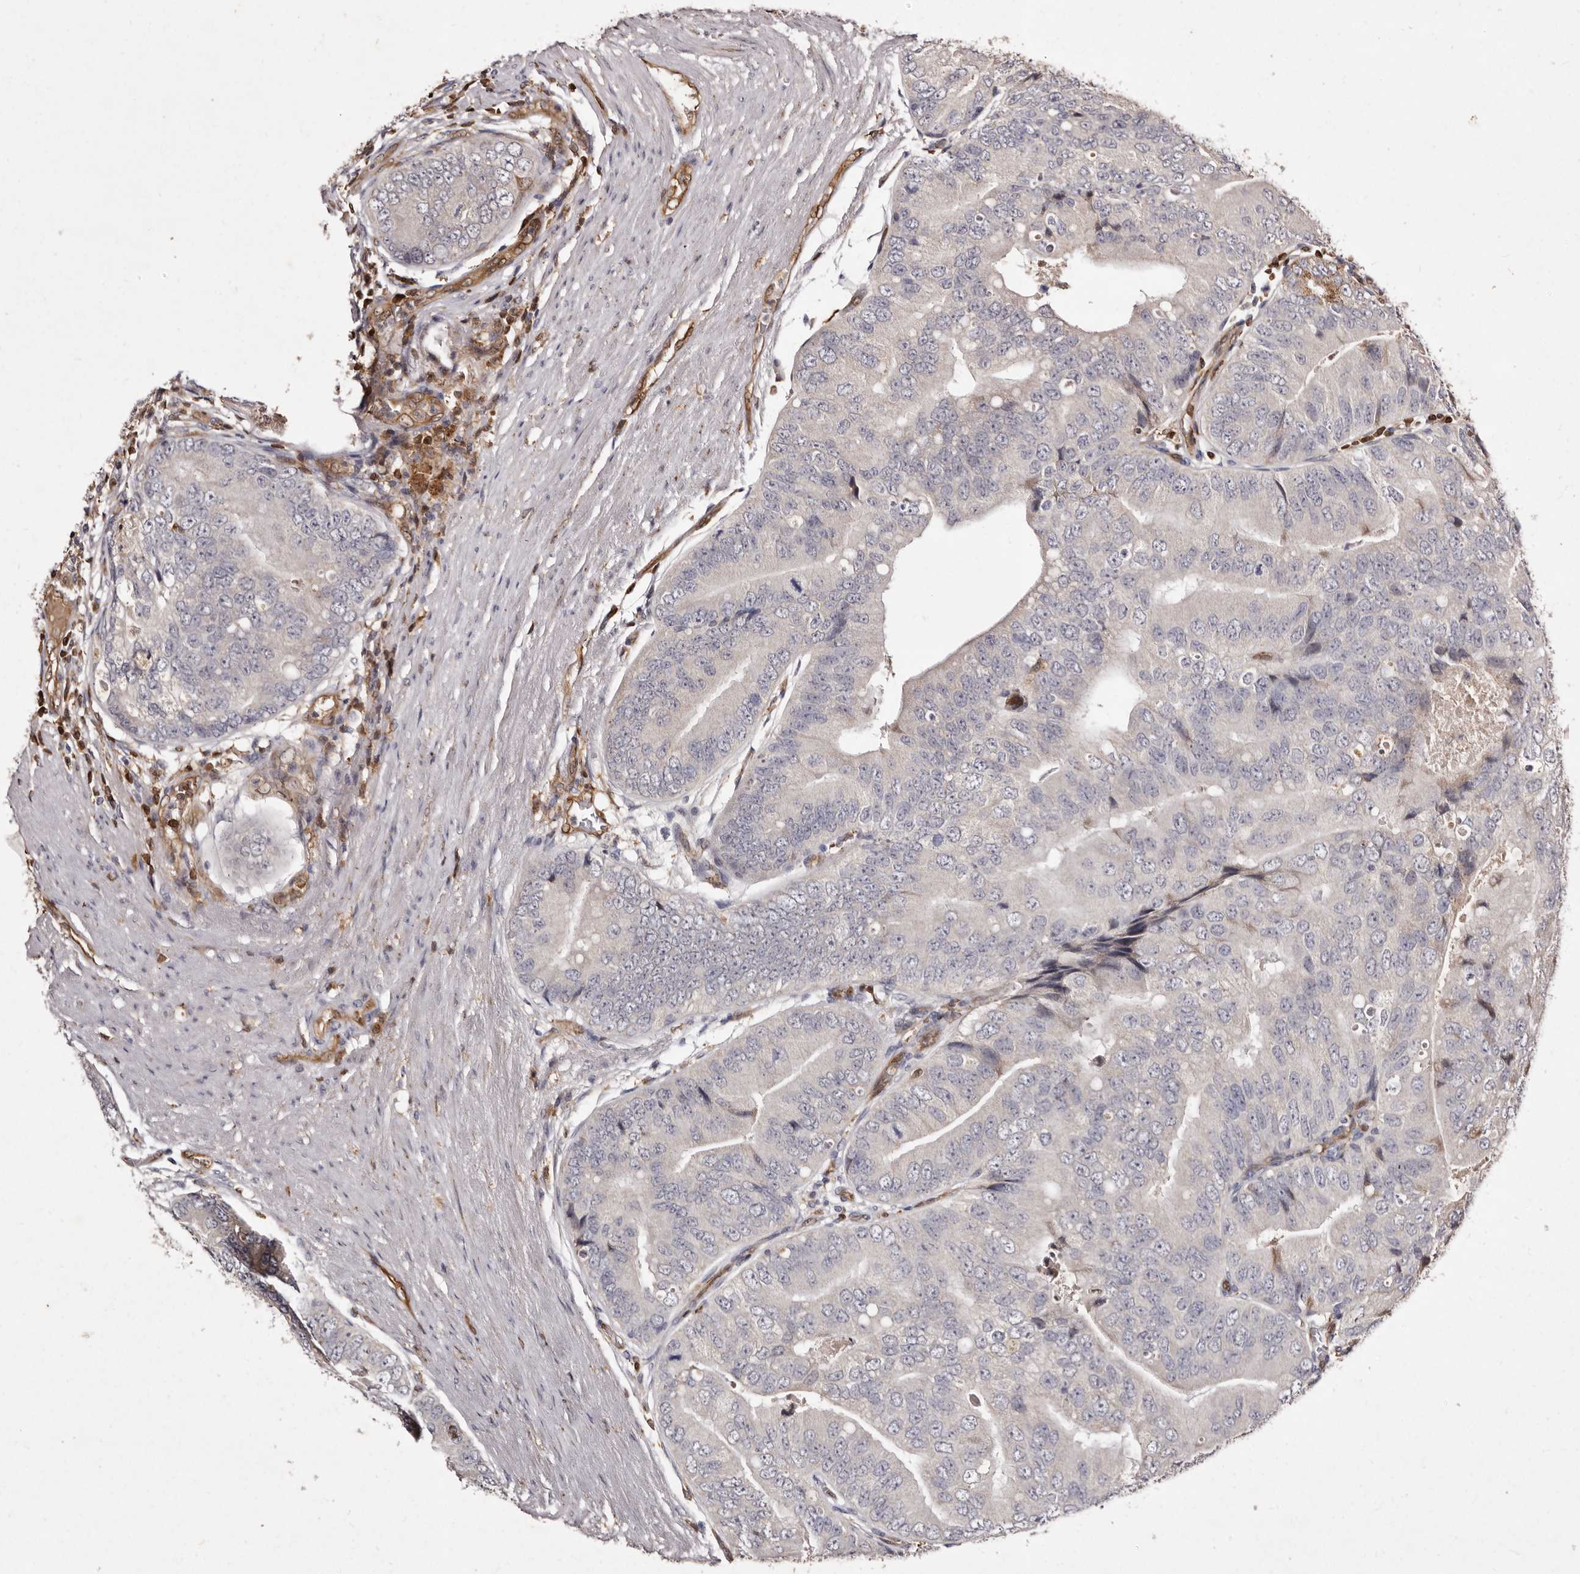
{"staining": {"intensity": "negative", "quantity": "none", "location": "none"}, "tissue": "prostate cancer", "cell_type": "Tumor cells", "image_type": "cancer", "snomed": [{"axis": "morphology", "description": "Adenocarcinoma, High grade"}, {"axis": "topography", "description": "Prostate"}], "caption": "The immunohistochemistry (IHC) histopathology image has no significant staining in tumor cells of adenocarcinoma (high-grade) (prostate) tissue.", "gene": "GIMAP4", "patient": {"sex": "male", "age": 70}}